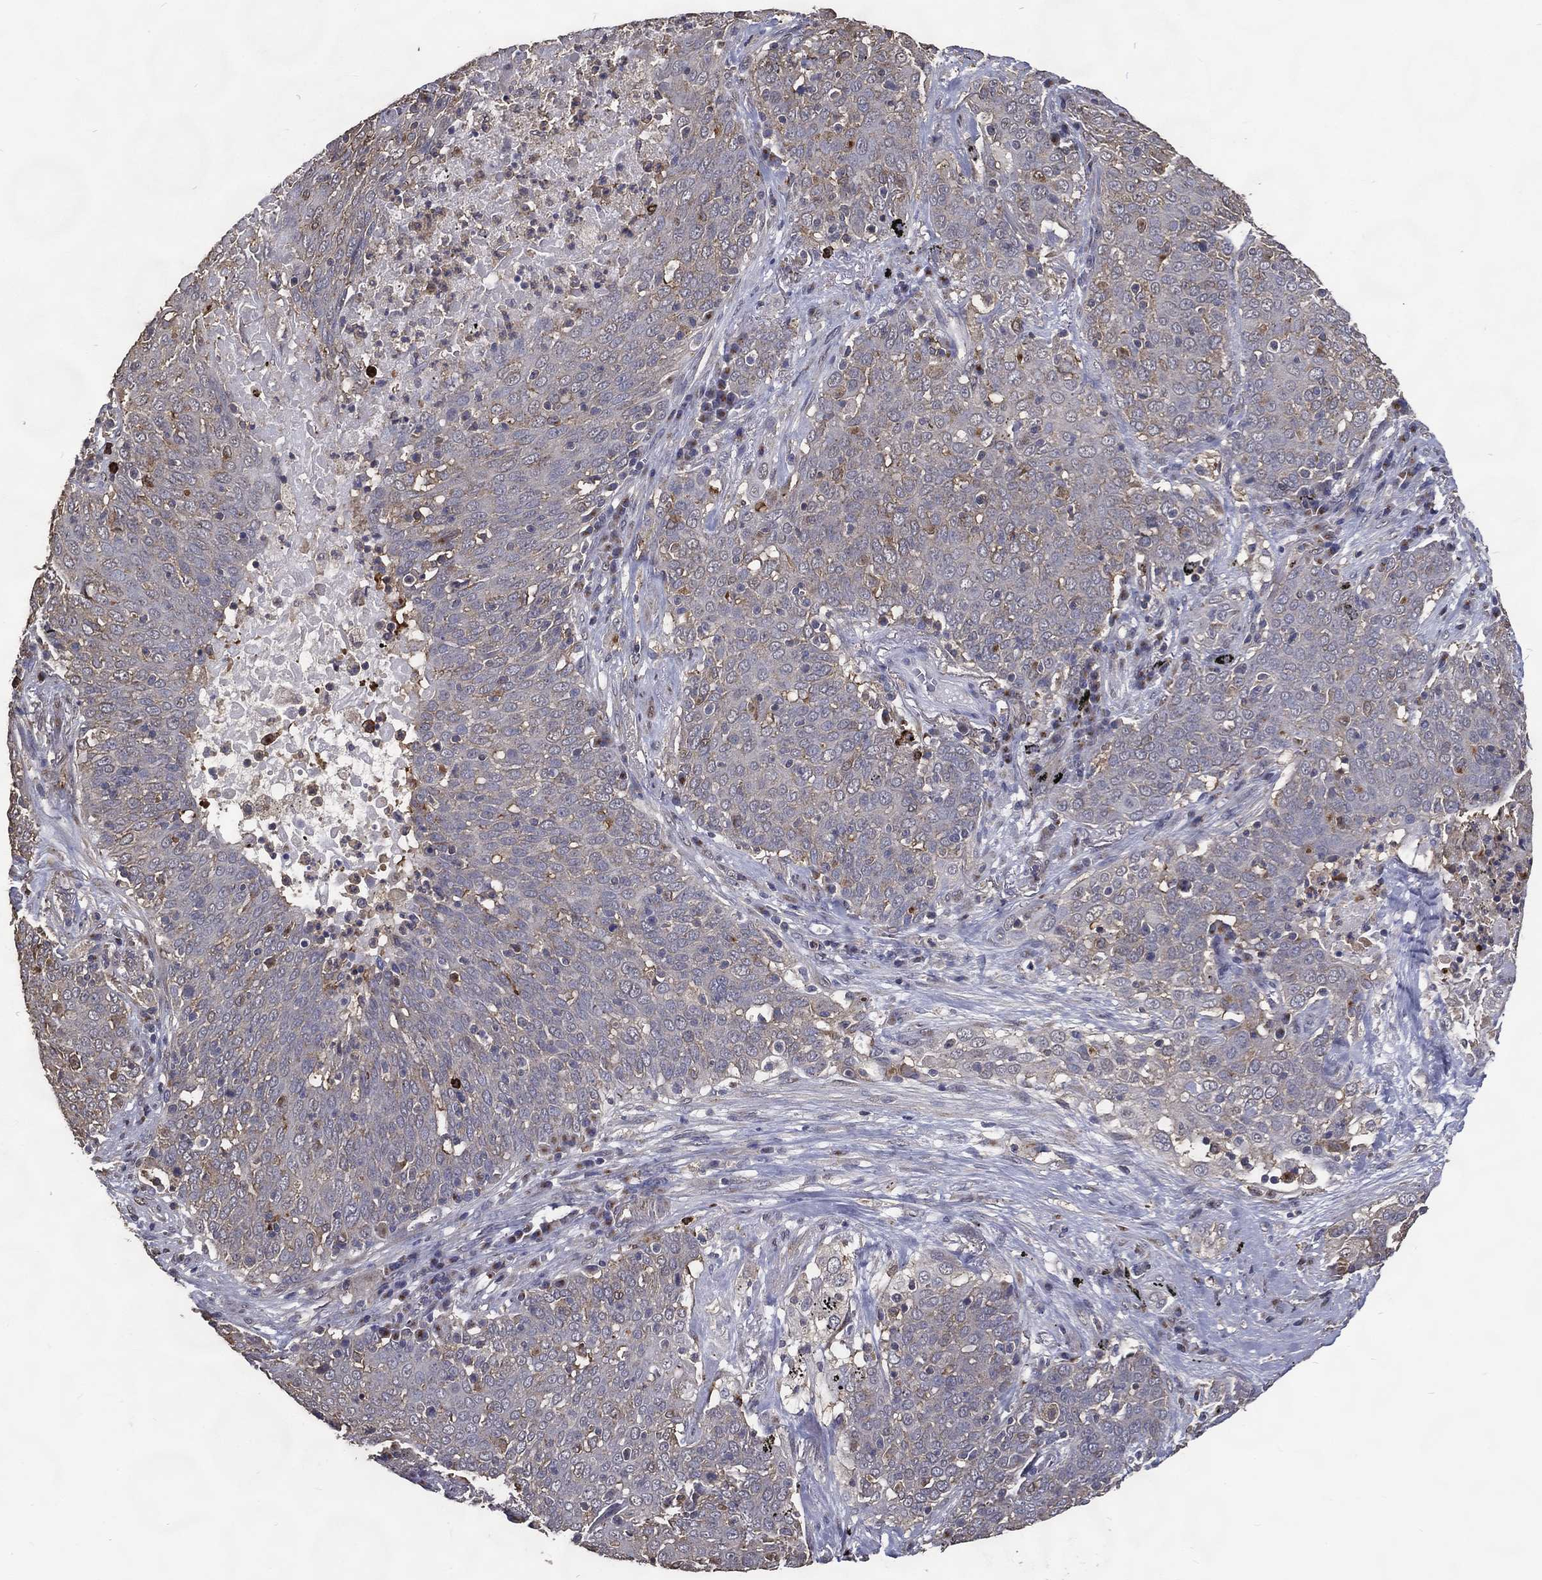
{"staining": {"intensity": "negative", "quantity": "none", "location": "none"}, "tissue": "lung cancer", "cell_type": "Tumor cells", "image_type": "cancer", "snomed": [{"axis": "morphology", "description": "Squamous cell carcinoma, NOS"}, {"axis": "topography", "description": "Lung"}], "caption": "The micrograph demonstrates no staining of tumor cells in lung cancer.", "gene": "GPR183", "patient": {"sex": "male", "age": 82}}